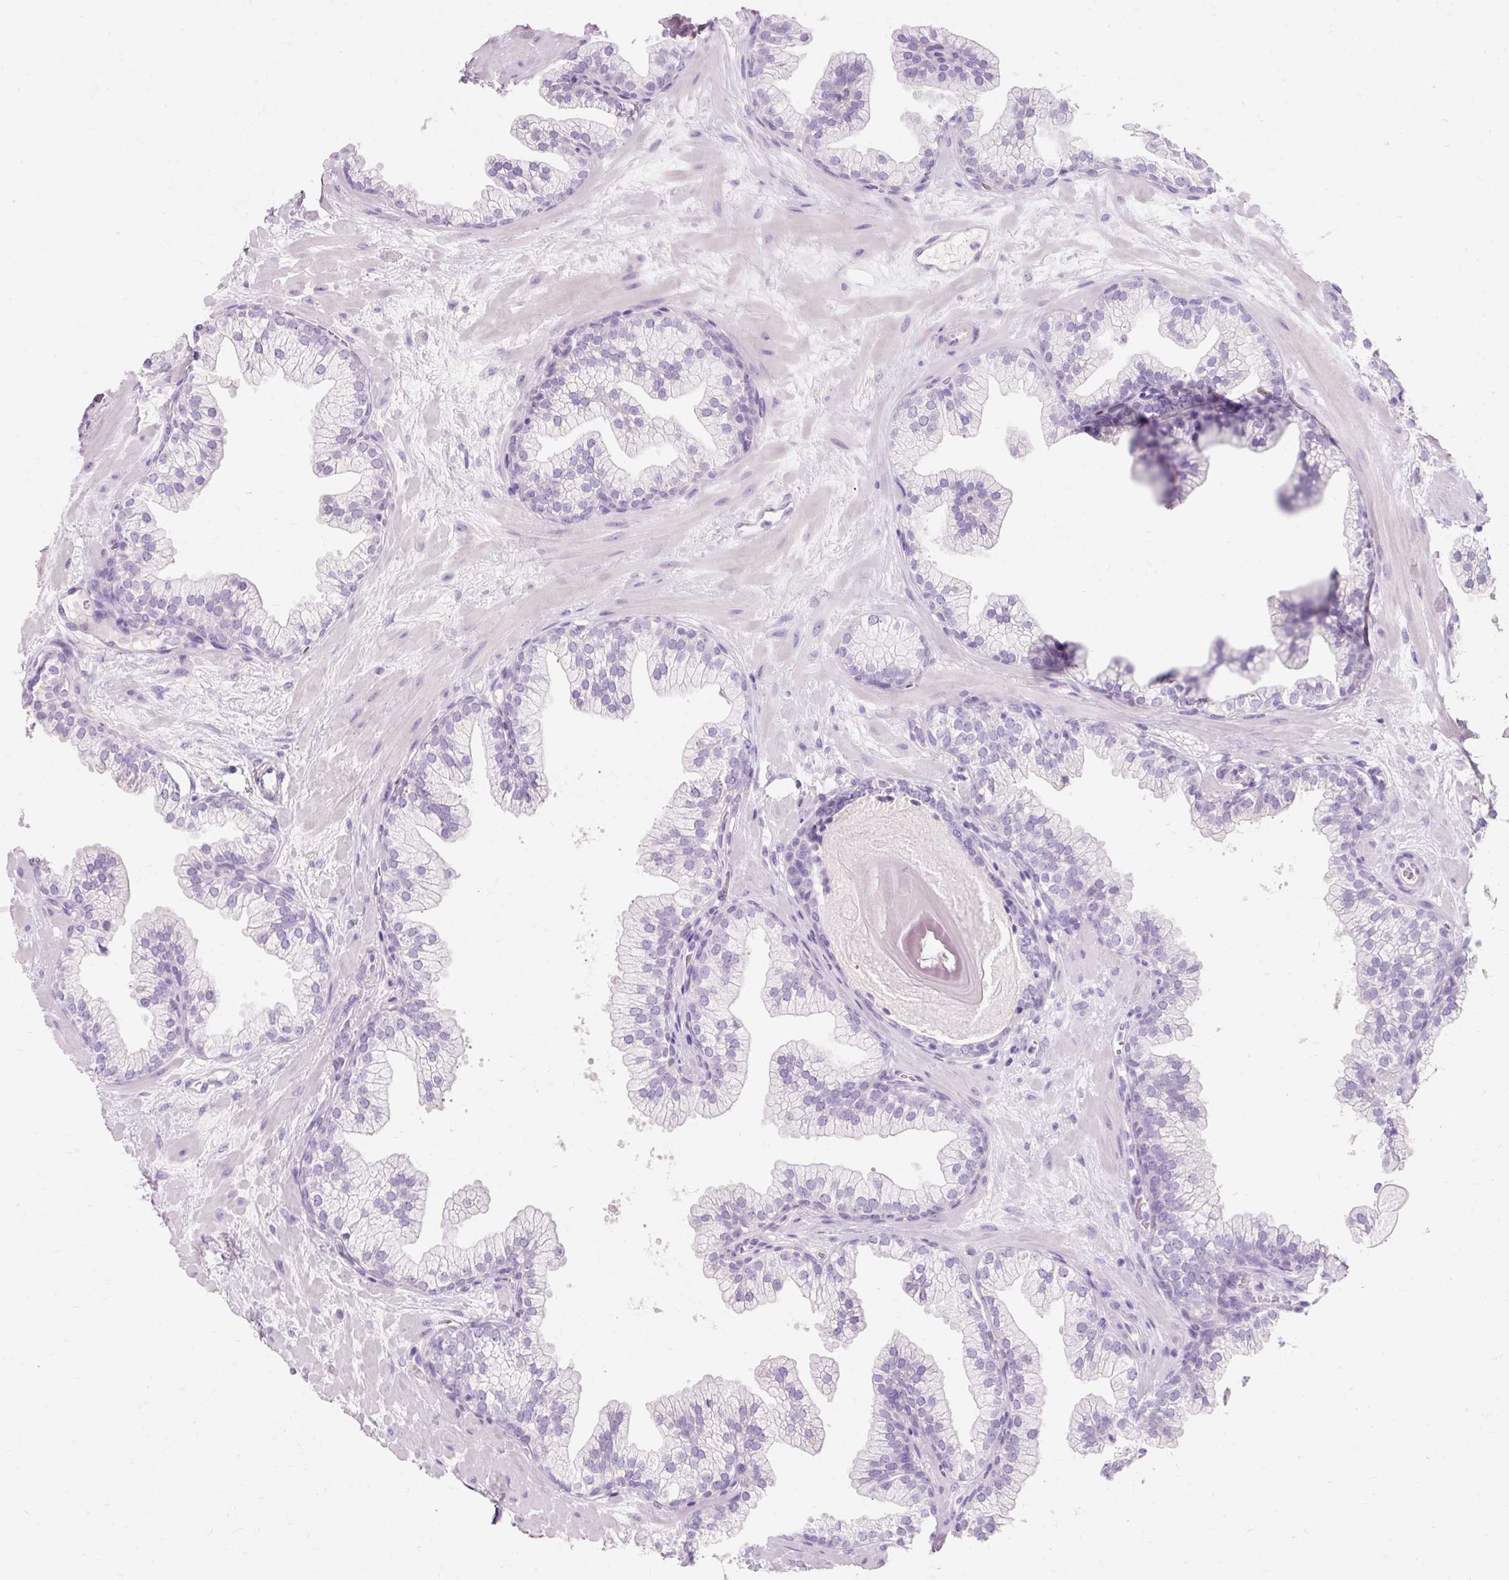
{"staining": {"intensity": "negative", "quantity": "none", "location": "none"}, "tissue": "prostate", "cell_type": "Glandular cells", "image_type": "normal", "snomed": [{"axis": "morphology", "description": "Normal tissue, NOS"}, {"axis": "topography", "description": "Prostate"}, {"axis": "topography", "description": "Peripheral nerve tissue"}], "caption": "Immunohistochemistry of benign human prostate displays no staining in glandular cells. The staining was performed using DAB (3,3'-diaminobenzidine) to visualize the protein expression in brown, while the nuclei were stained in blue with hematoxylin (Magnification: 20x).", "gene": "TMEM213", "patient": {"sex": "male", "age": 61}}